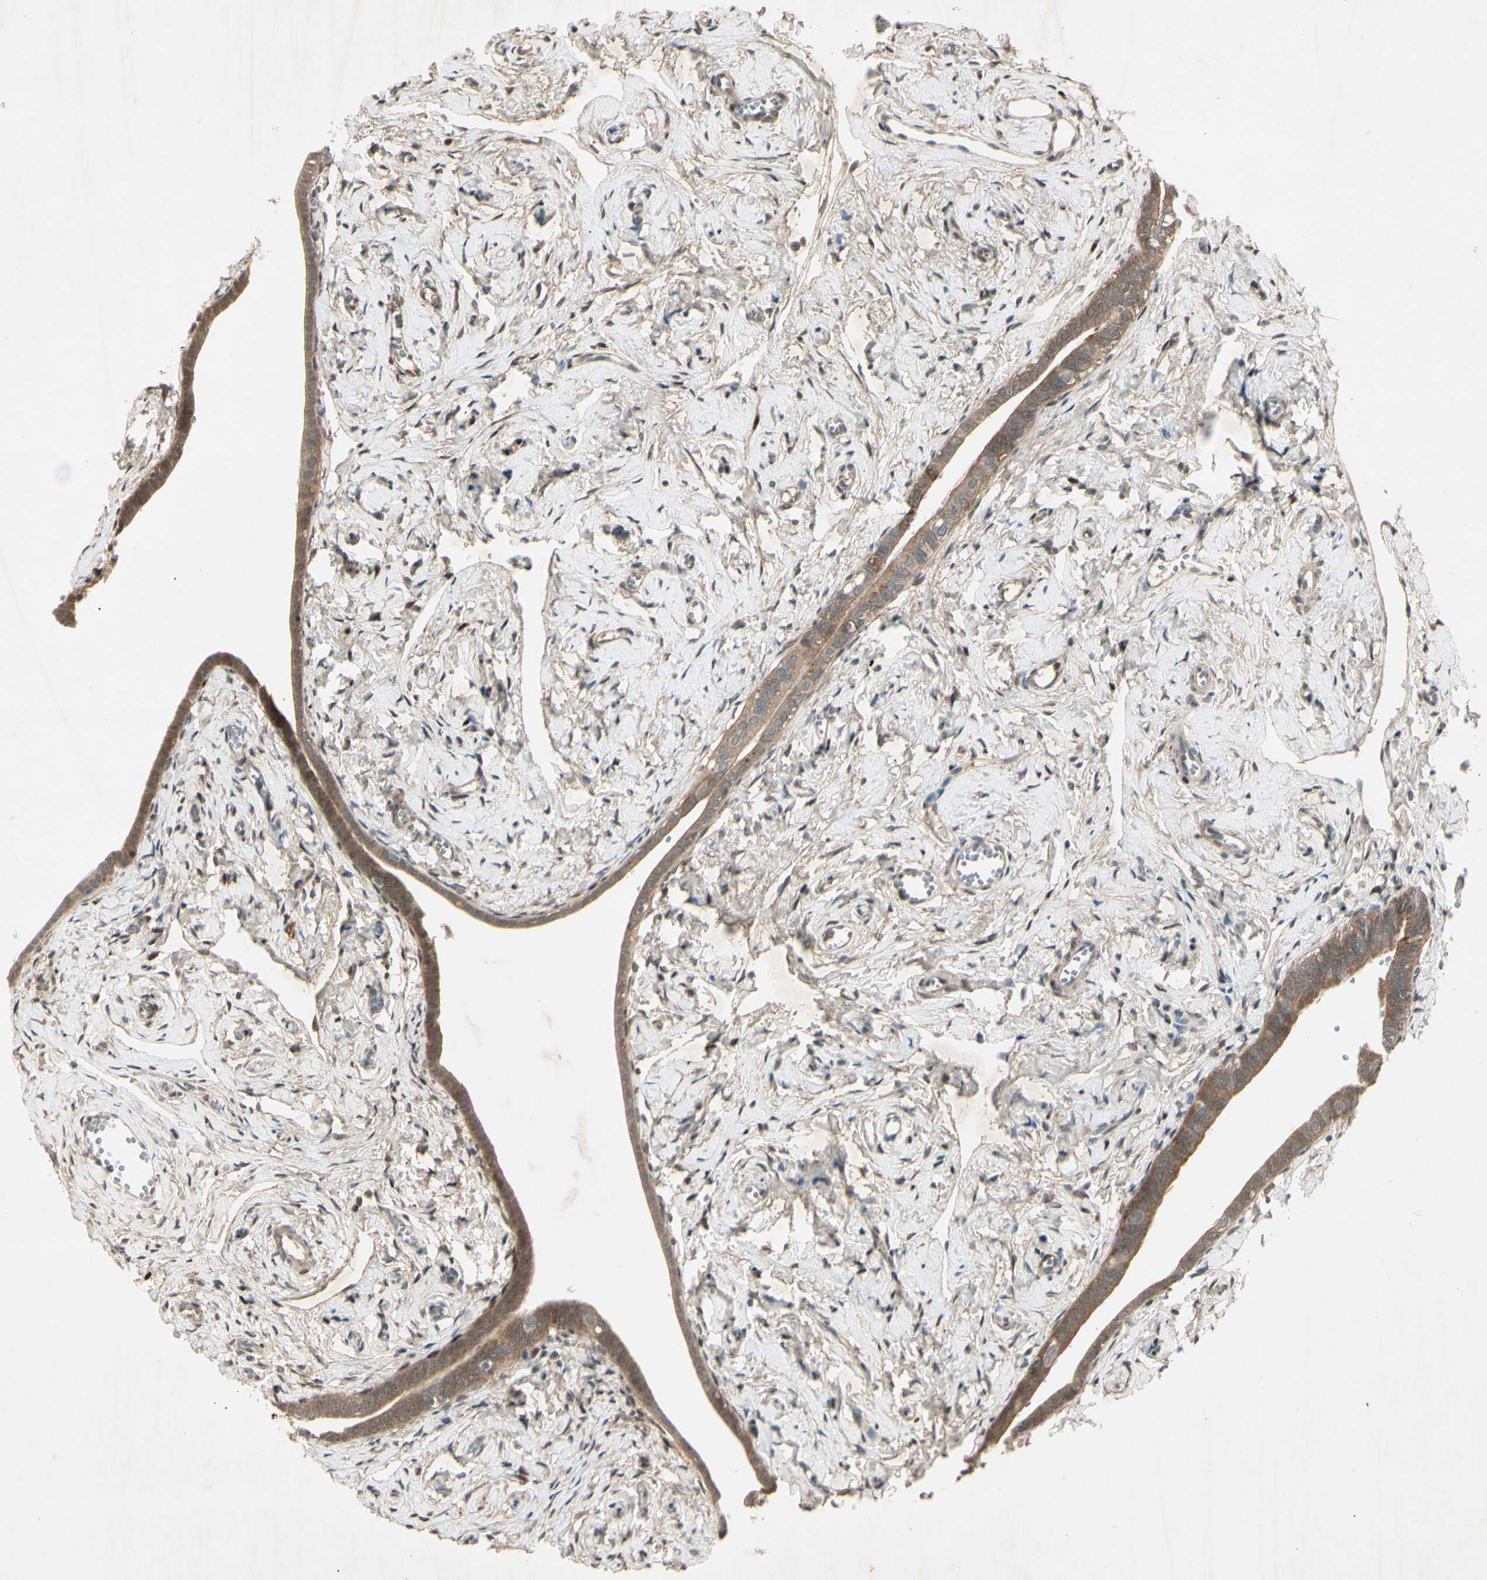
{"staining": {"intensity": "moderate", "quantity": ">75%", "location": "cytoplasmic/membranous"}, "tissue": "fallopian tube", "cell_type": "Glandular cells", "image_type": "normal", "snomed": [{"axis": "morphology", "description": "Normal tissue, NOS"}, {"axis": "topography", "description": "Fallopian tube"}], "caption": "Immunohistochemical staining of normal human fallopian tube demonstrates moderate cytoplasmic/membranous protein positivity in approximately >75% of glandular cells. (Brightfield microscopy of DAB IHC at high magnification).", "gene": "FHDC1", "patient": {"sex": "female", "age": 71}}